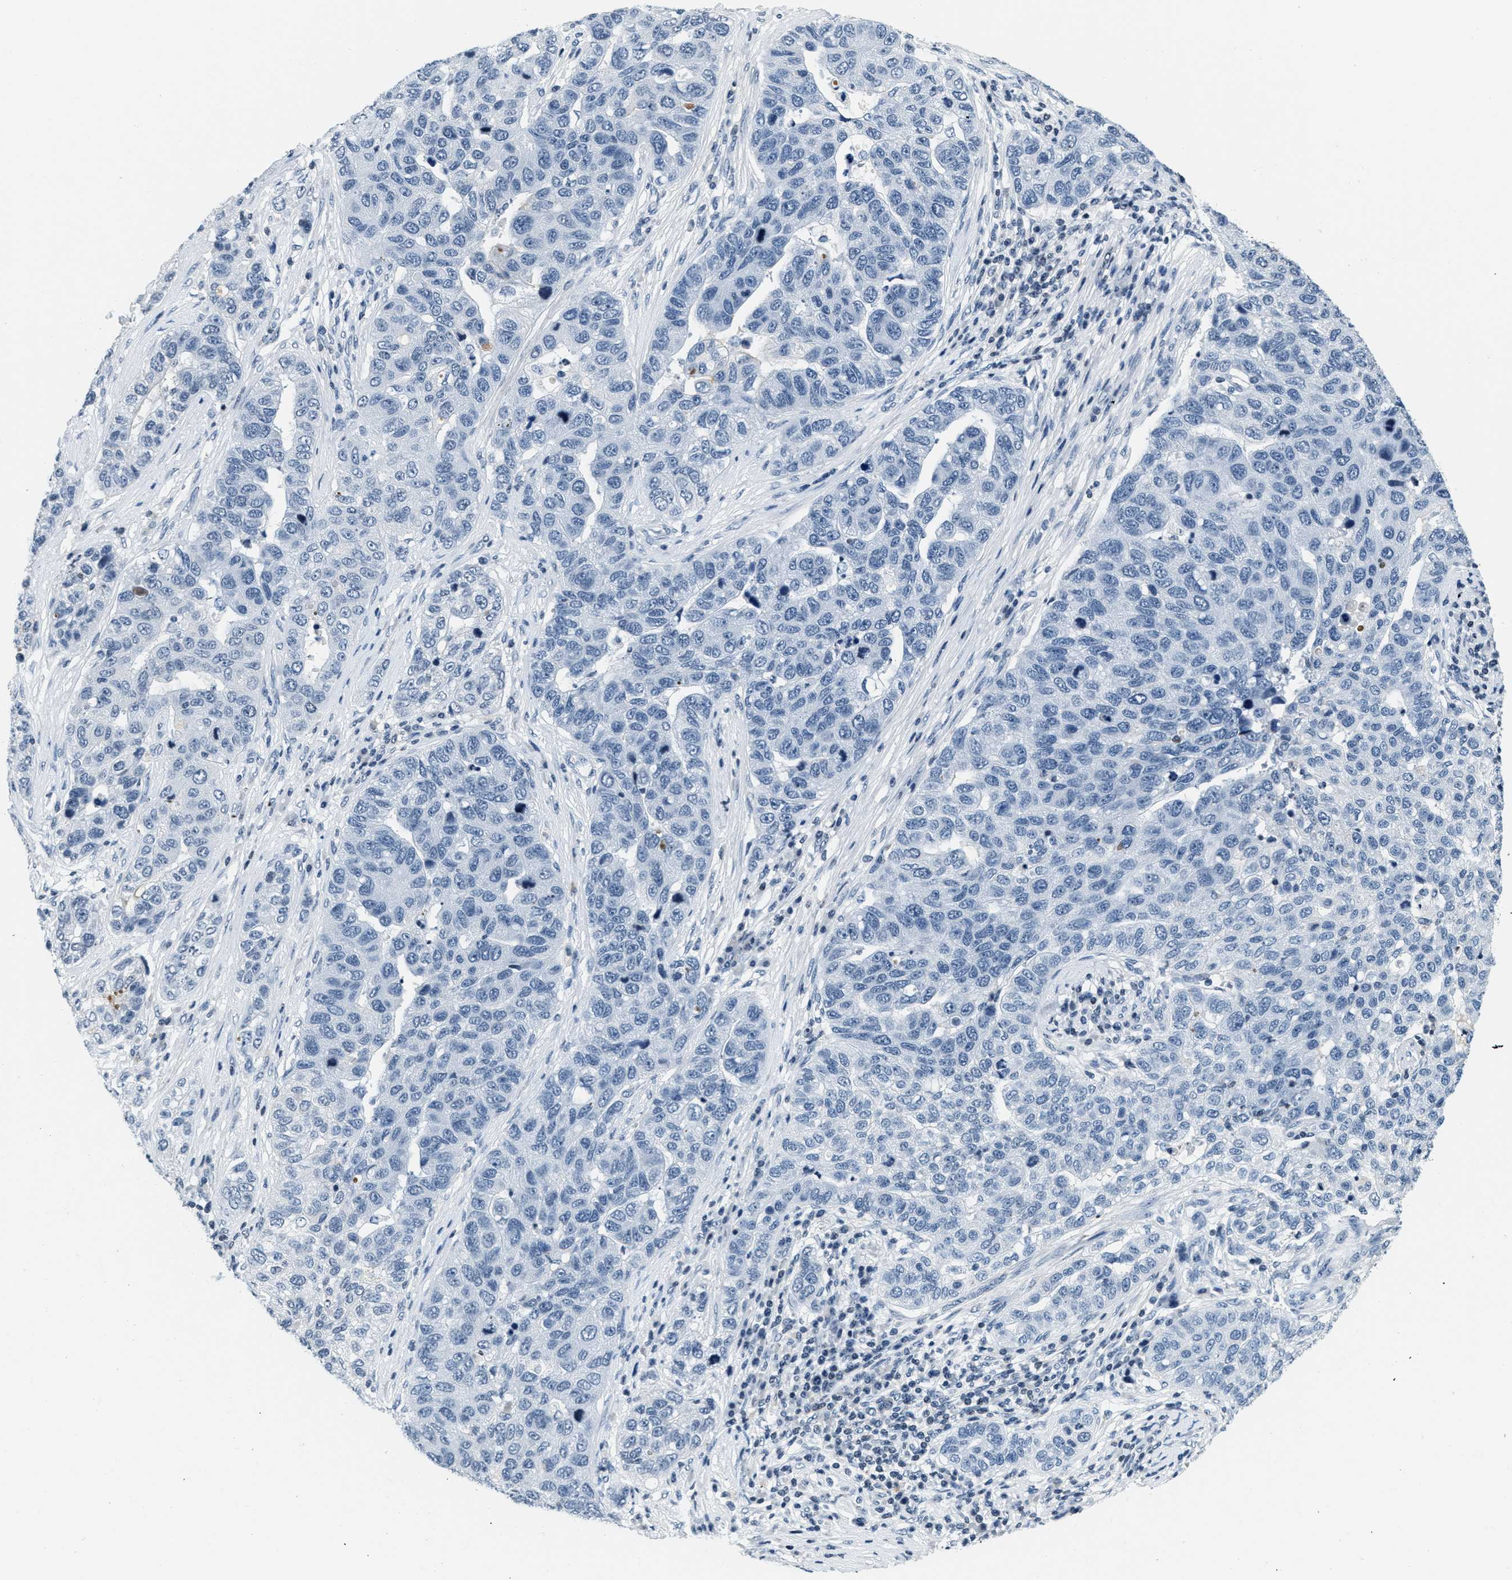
{"staining": {"intensity": "negative", "quantity": "none", "location": "none"}, "tissue": "pancreatic cancer", "cell_type": "Tumor cells", "image_type": "cancer", "snomed": [{"axis": "morphology", "description": "Adenocarcinoma, NOS"}, {"axis": "topography", "description": "Pancreas"}], "caption": "Immunohistochemical staining of pancreatic cancer reveals no significant staining in tumor cells.", "gene": "CA4", "patient": {"sex": "female", "age": 61}}